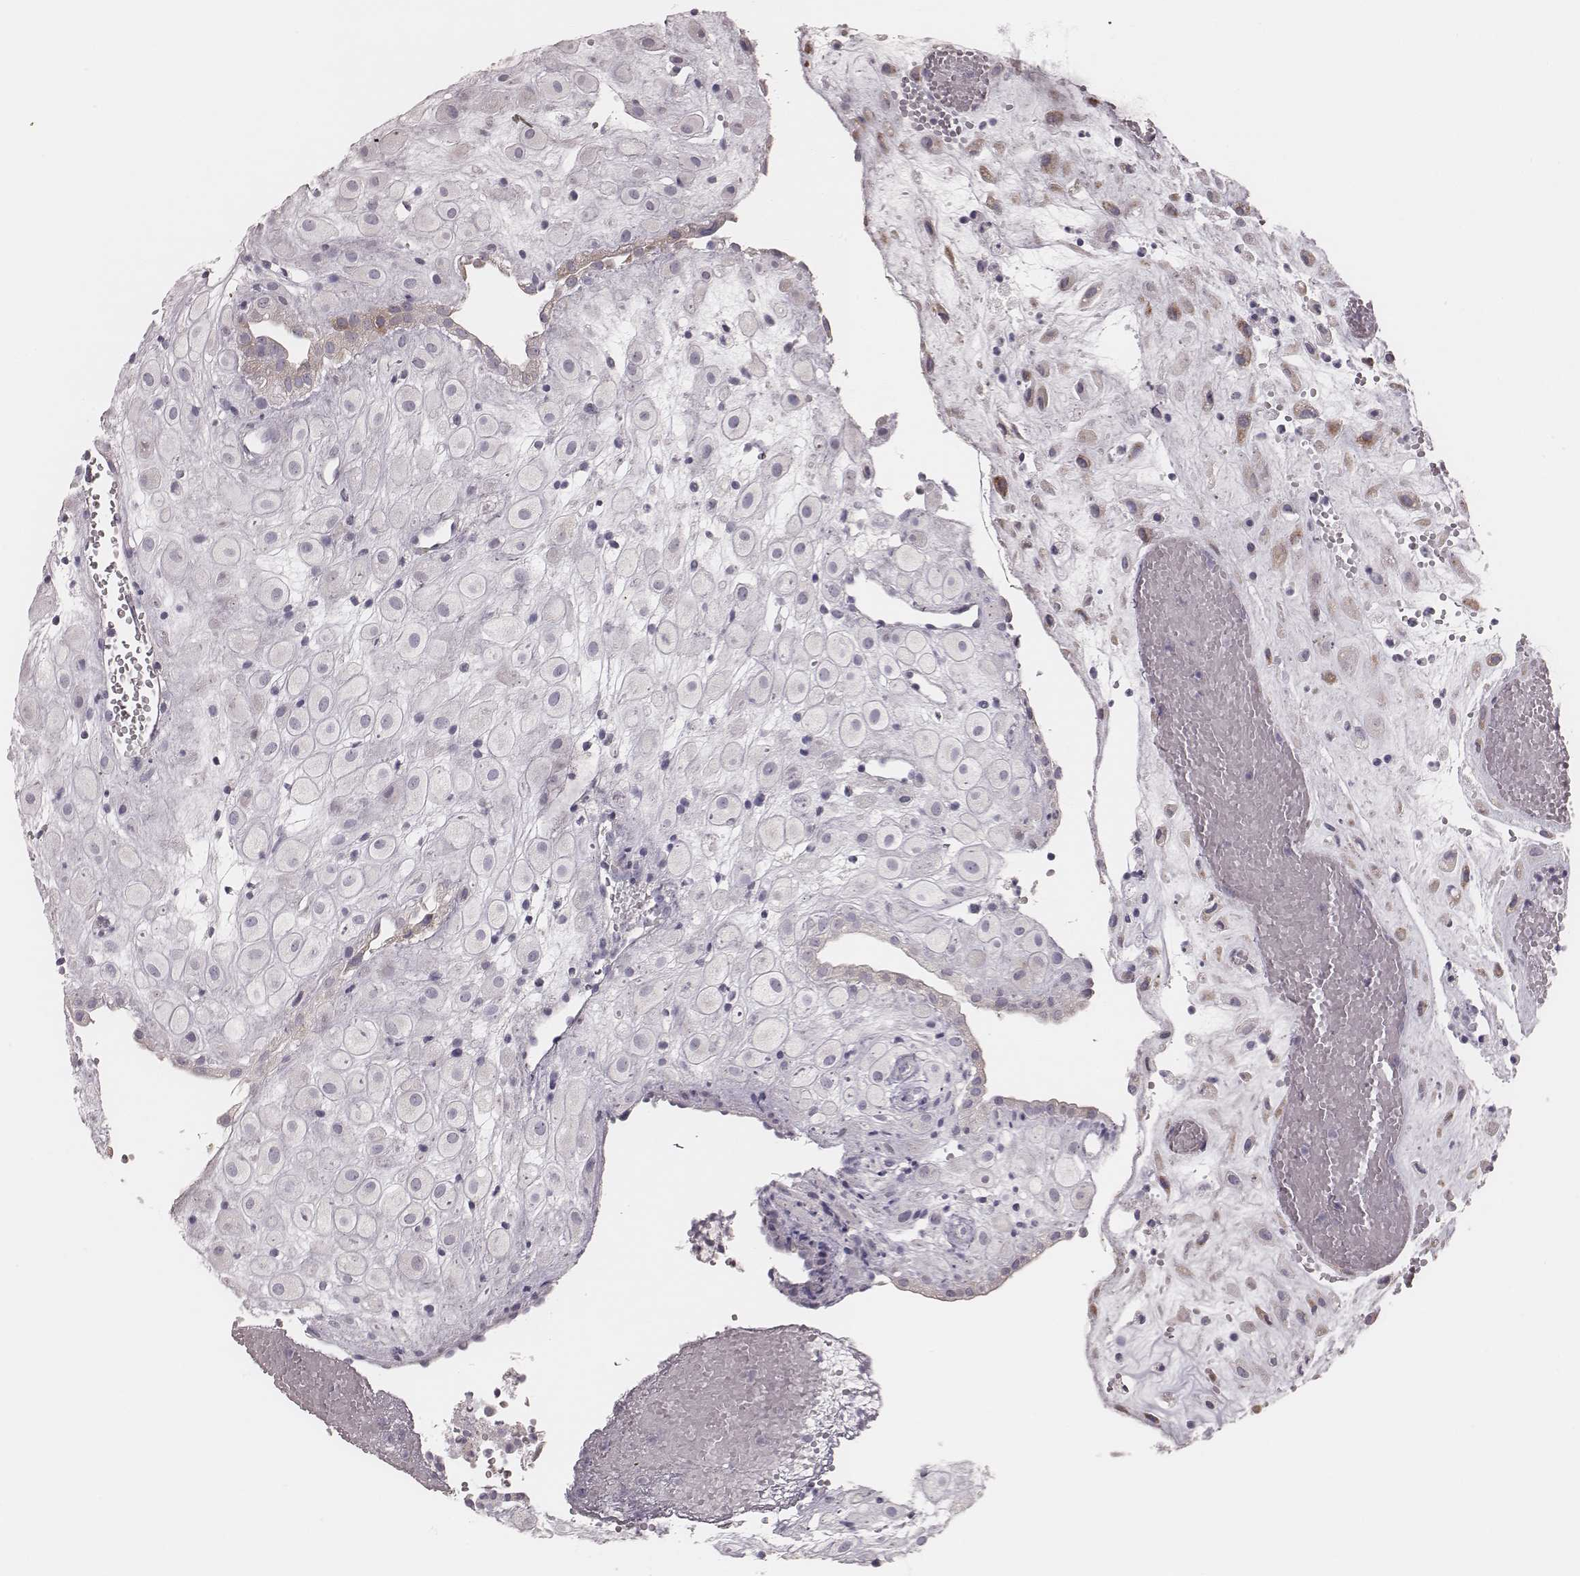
{"staining": {"intensity": "negative", "quantity": "none", "location": "none"}, "tissue": "placenta", "cell_type": "Decidual cells", "image_type": "normal", "snomed": [{"axis": "morphology", "description": "Normal tissue, NOS"}, {"axis": "topography", "description": "Placenta"}], "caption": "The immunohistochemistry (IHC) photomicrograph has no significant staining in decidual cells of placenta. The staining is performed using DAB (3,3'-diaminobenzidine) brown chromogen with nuclei counter-stained in using hematoxylin.", "gene": "KIF5C", "patient": {"sex": "female", "age": 24}}